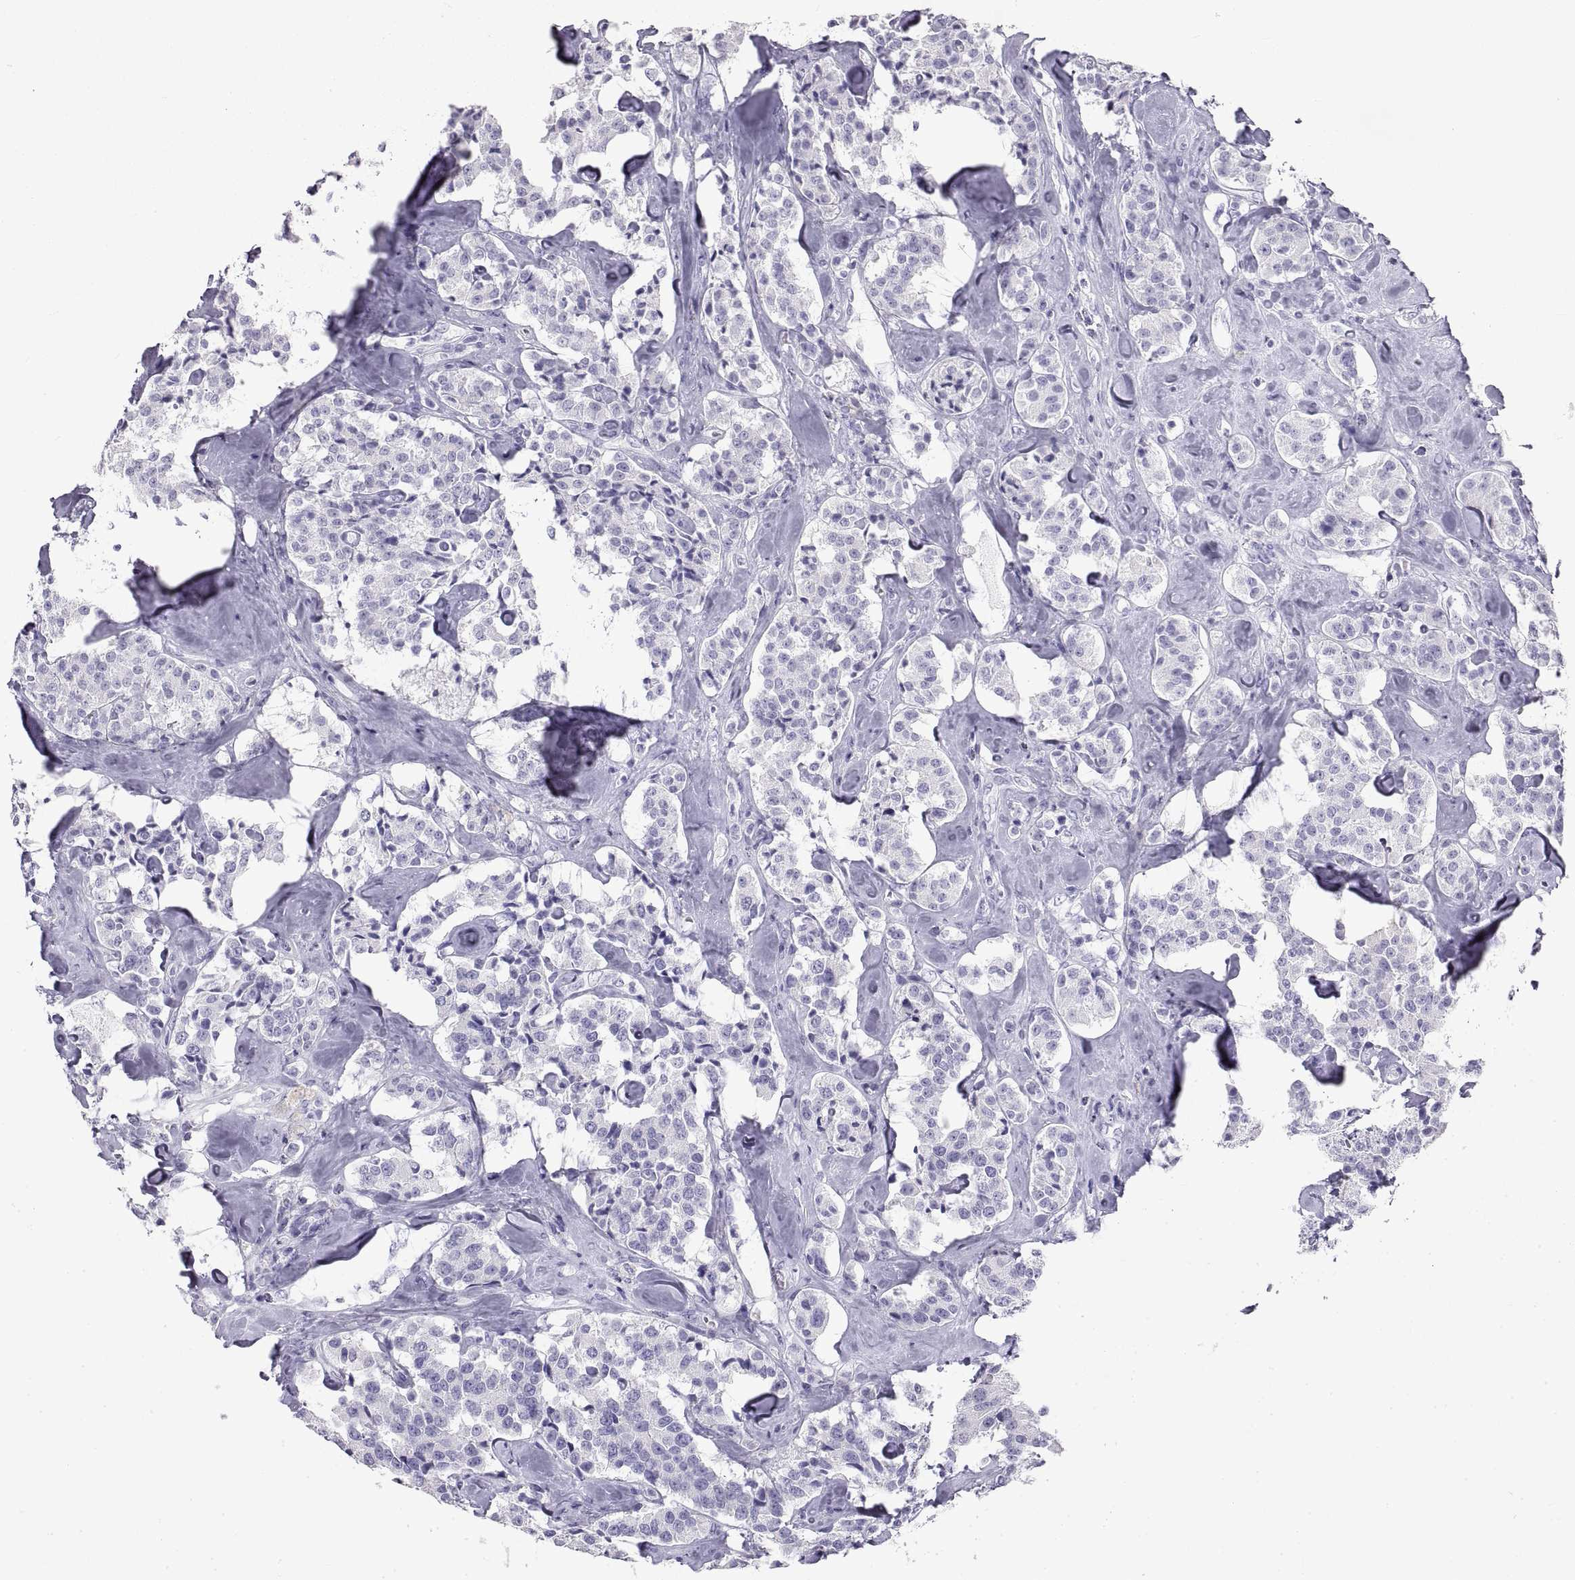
{"staining": {"intensity": "negative", "quantity": "none", "location": "none"}, "tissue": "carcinoid", "cell_type": "Tumor cells", "image_type": "cancer", "snomed": [{"axis": "morphology", "description": "Carcinoid, malignant, NOS"}, {"axis": "topography", "description": "Pancreas"}], "caption": "Tumor cells are negative for protein expression in human malignant carcinoid.", "gene": "RLBP1", "patient": {"sex": "male", "age": 41}}